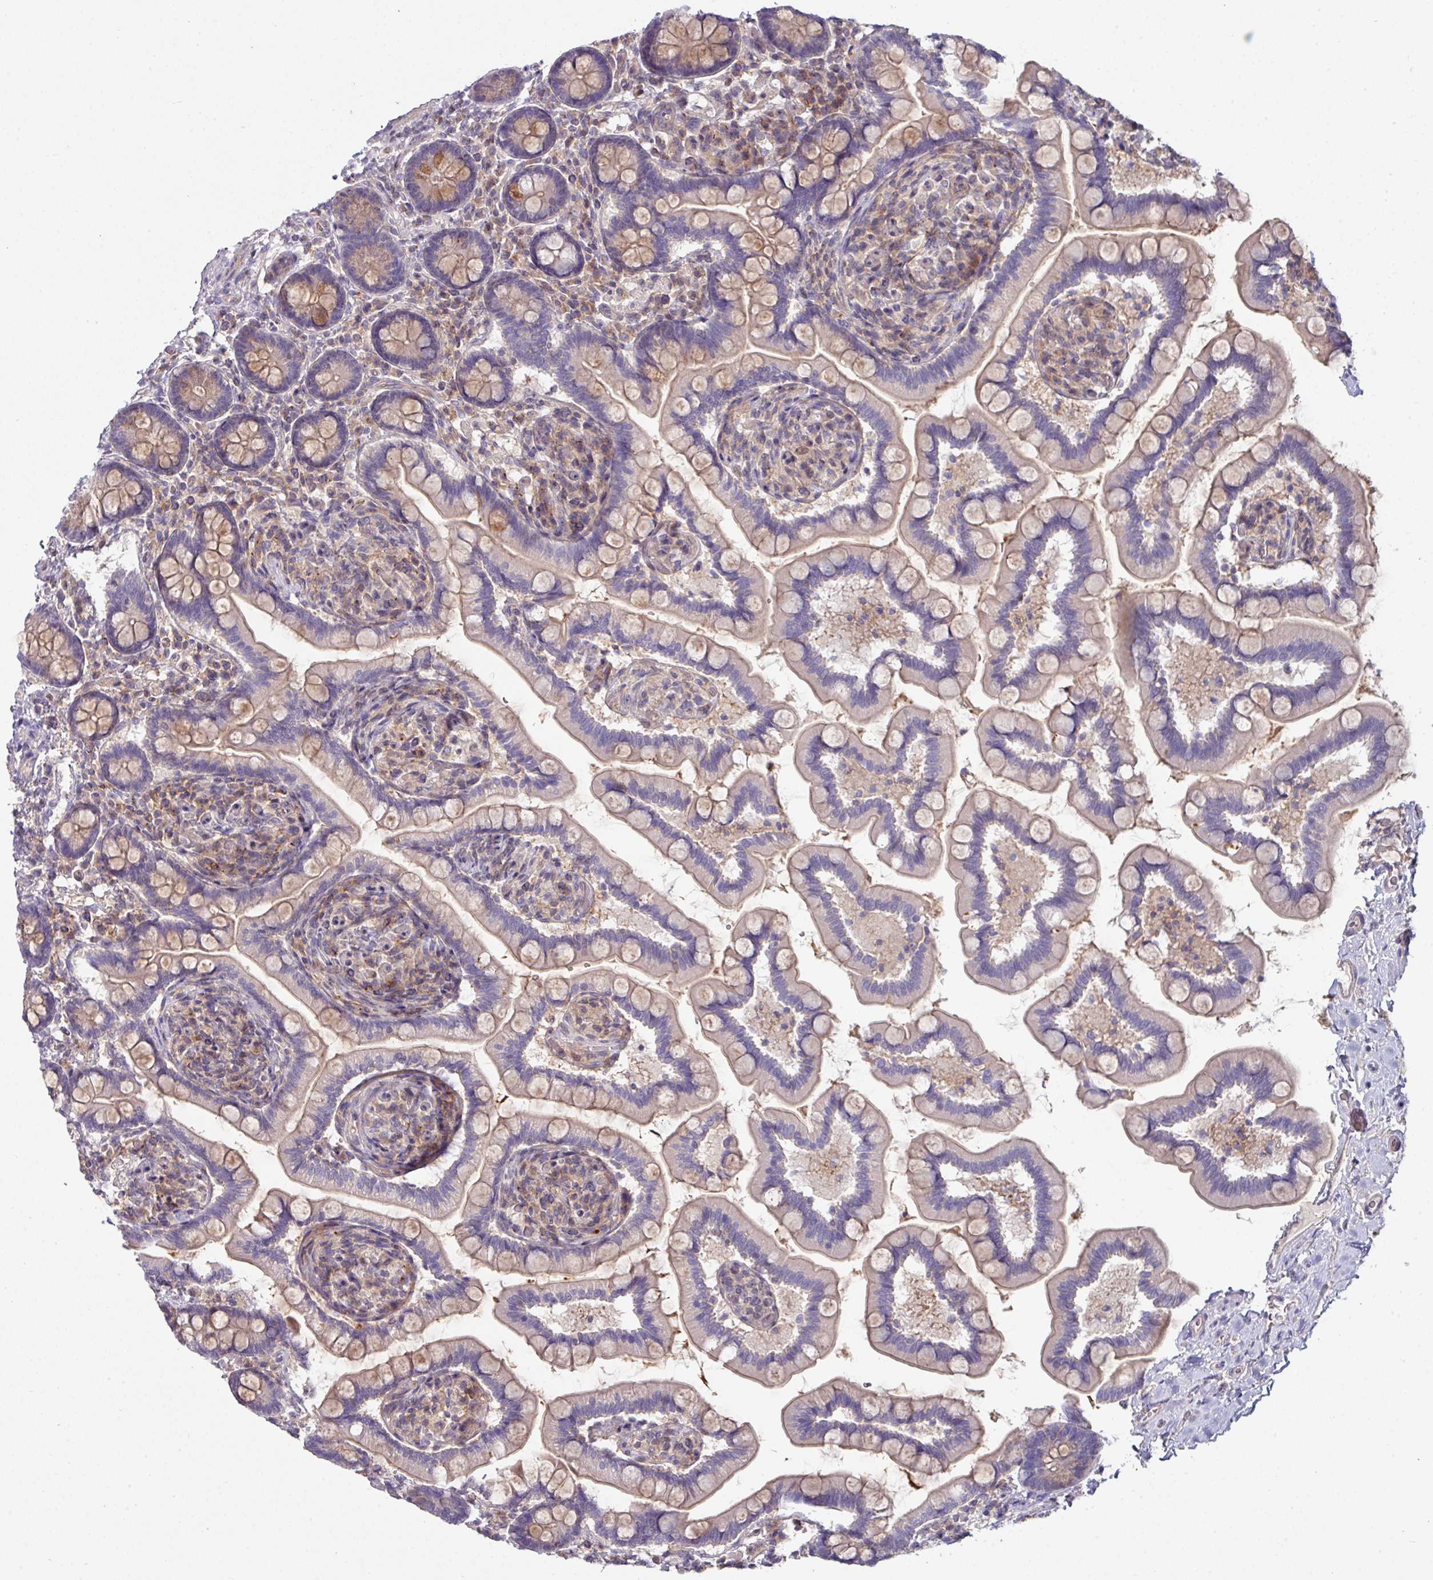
{"staining": {"intensity": "moderate", "quantity": "25%-75%", "location": "cytoplasmic/membranous"}, "tissue": "small intestine", "cell_type": "Glandular cells", "image_type": "normal", "snomed": [{"axis": "morphology", "description": "Normal tissue, NOS"}, {"axis": "topography", "description": "Small intestine"}], "caption": "Glandular cells display medium levels of moderate cytoplasmic/membranous staining in about 25%-75% of cells in benign small intestine. (IHC, brightfield microscopy, high magnification).", "gene": "SLAMF6", "patient": {"sex": "female", "age": 64}}